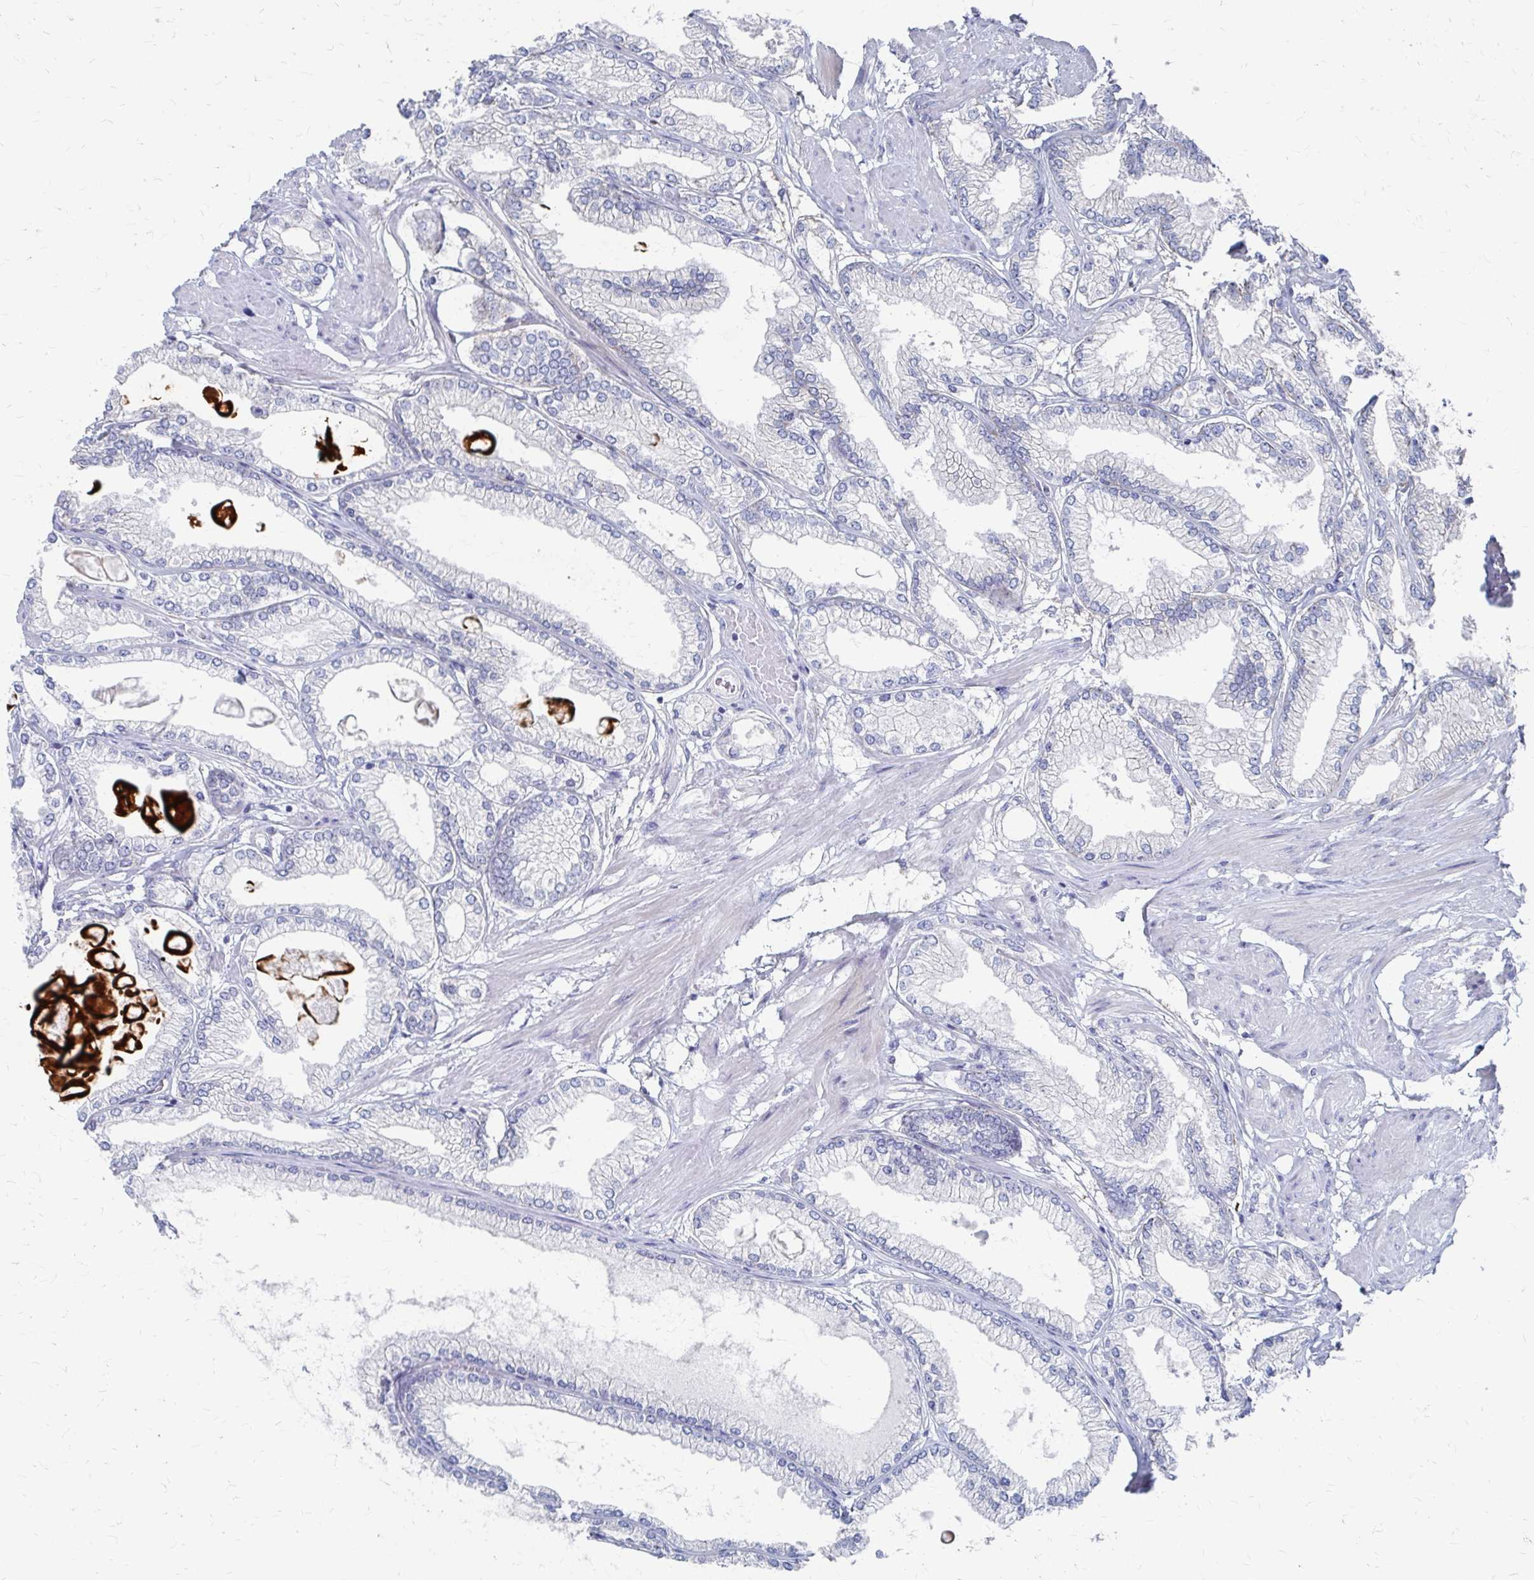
{"staining": {"intensity": "negative", "quantity": "none", "location": "none"}, "tissue": "prostate cancer", "cell_type": "Tumor cells", "image_type": "cancer", "snomed": [{"axis": "morphology", "description": "Adenocarcinoma, High grade"}, {"axis": "topography", "description": "Prostate"}], "caption": "An immunohistochemistry (IHC) photomicrograph of prostate cancer is shown. There is no staining in tumor cells of prostate cancer. Nuclei are stained in blue.", "gene": "PLEKHG7", "patient": {"sex": "male", "age": 68}}